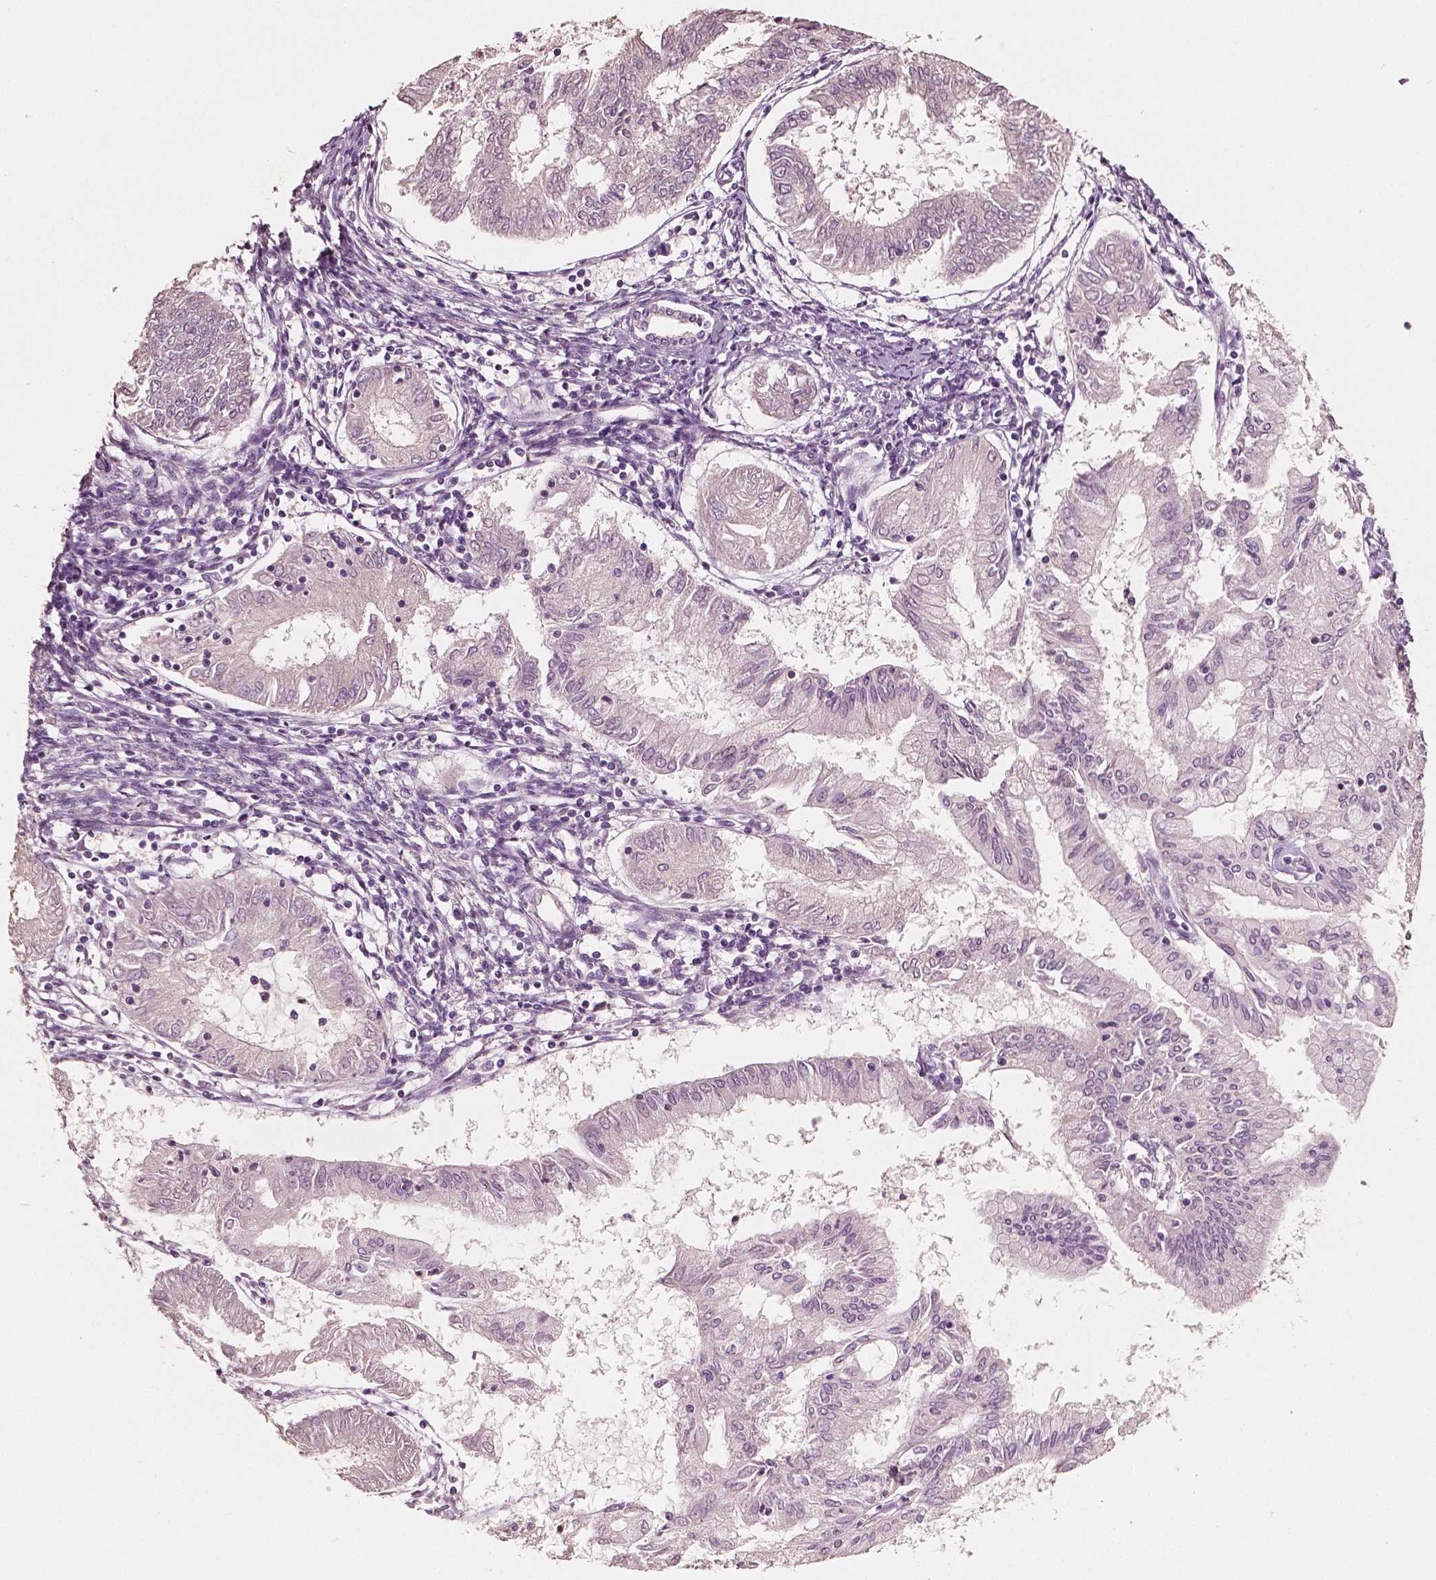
{"staining": {"intensity": "negative", "quantity": "none", "location": "none"}, "tissue": "endometrial cancer", "cell_type": "Tumor cells", "image_type": "cancer", "snomed": [{"axis": "morphology", "description": "Adenocarcinoma, NOS"}, {"axis": "topography", "description": "Endometrium"}], "caption": "Tumor cells are negative for protein expression in human endometrial adenocarcinoma.", "gene": "PLA2R1", "patient": {"sex": "female", "age": 68}}